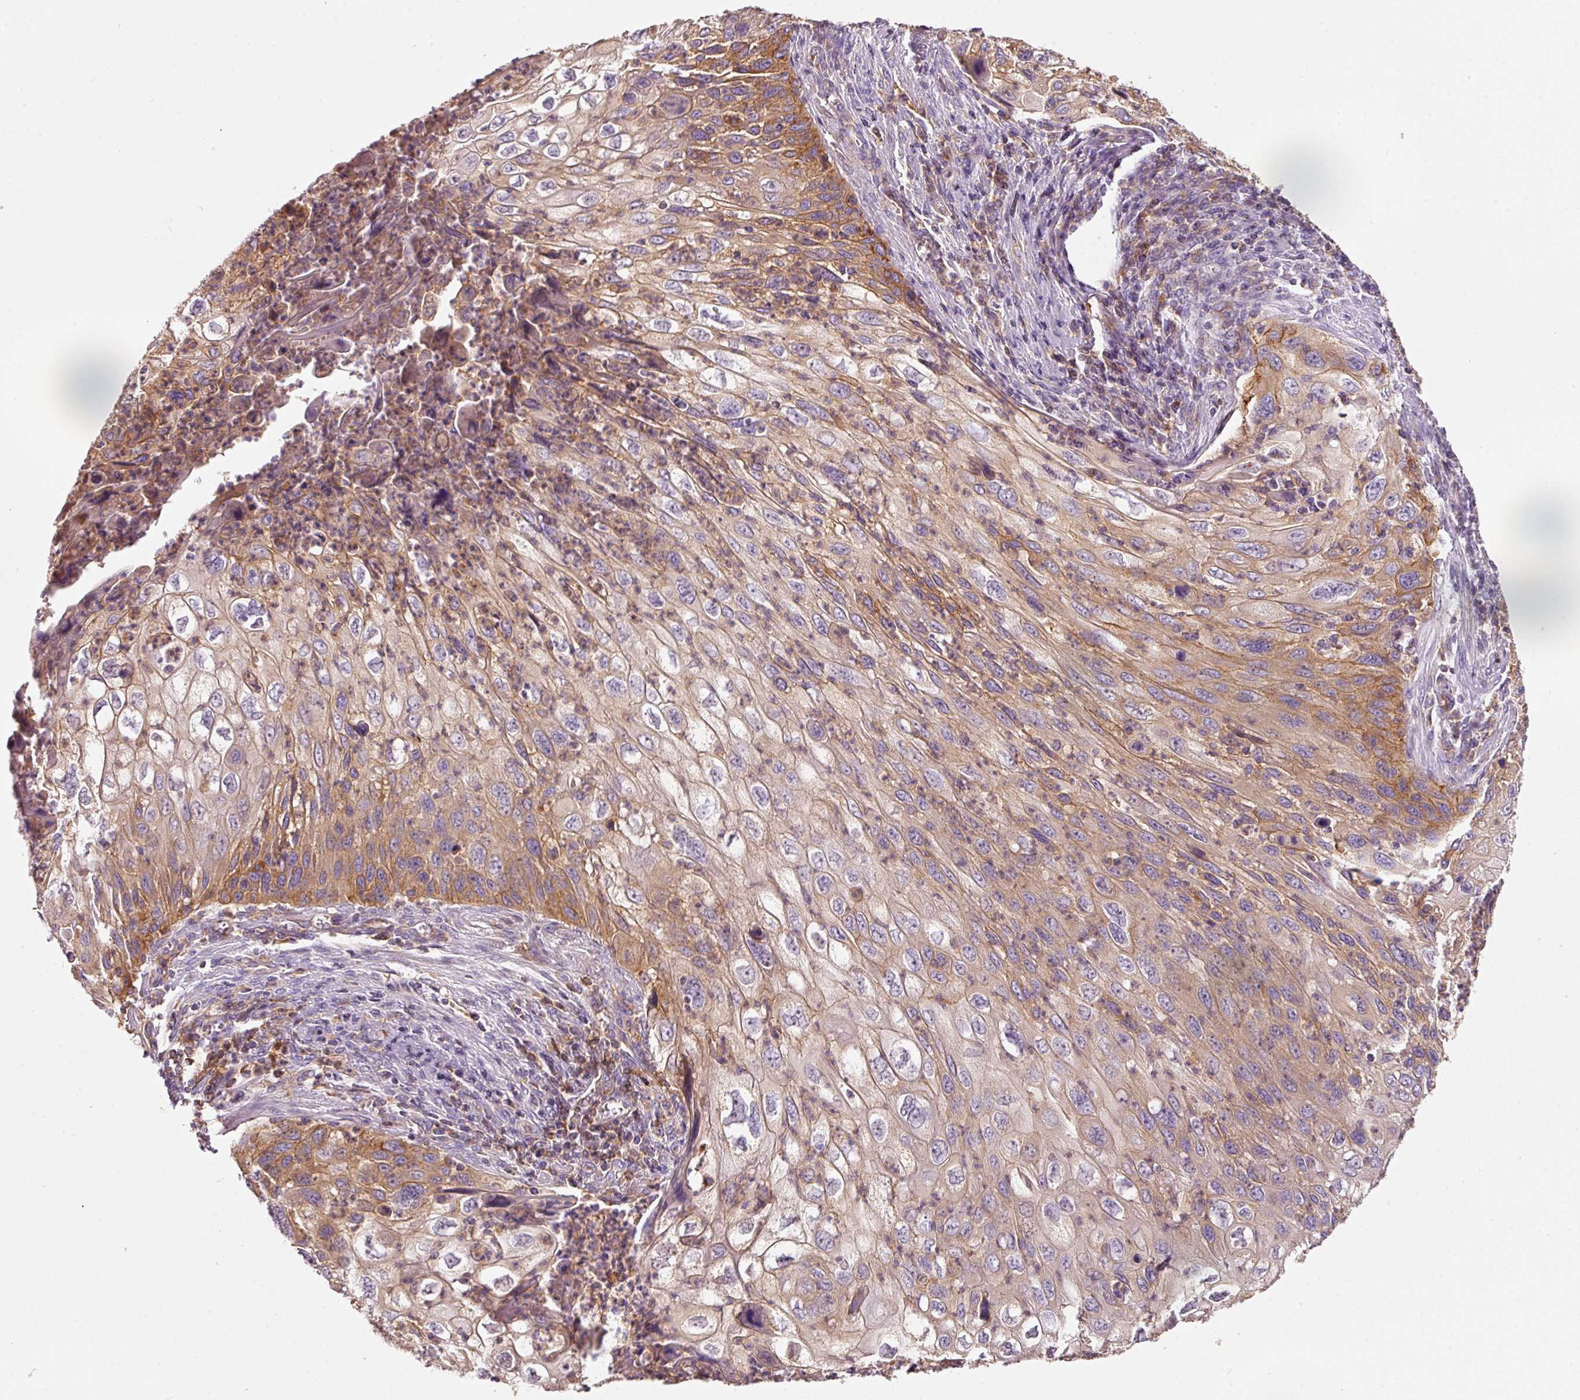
{"staining": {"intensity": "moderate", "quantity": "25%-75%", "location": "cytoplasmic/membranous"}, "tissue": "cervical cancer", "cell_type": "Tumor cells", "image_type": "cancer", "snomed": [{"axis": "morphology", "description": "Squamous cell carcinoma, NOS"}, {"axis": "topography", "description": "Cervix"}], "caption": "Protein analysis of cervical cancer tissue shows moderate cytoplasmic/membranous positivity in about 25%-75% of tumor cells.", "gene": "IQGAP2", "patient": {"sex": "female", "age": 70}}